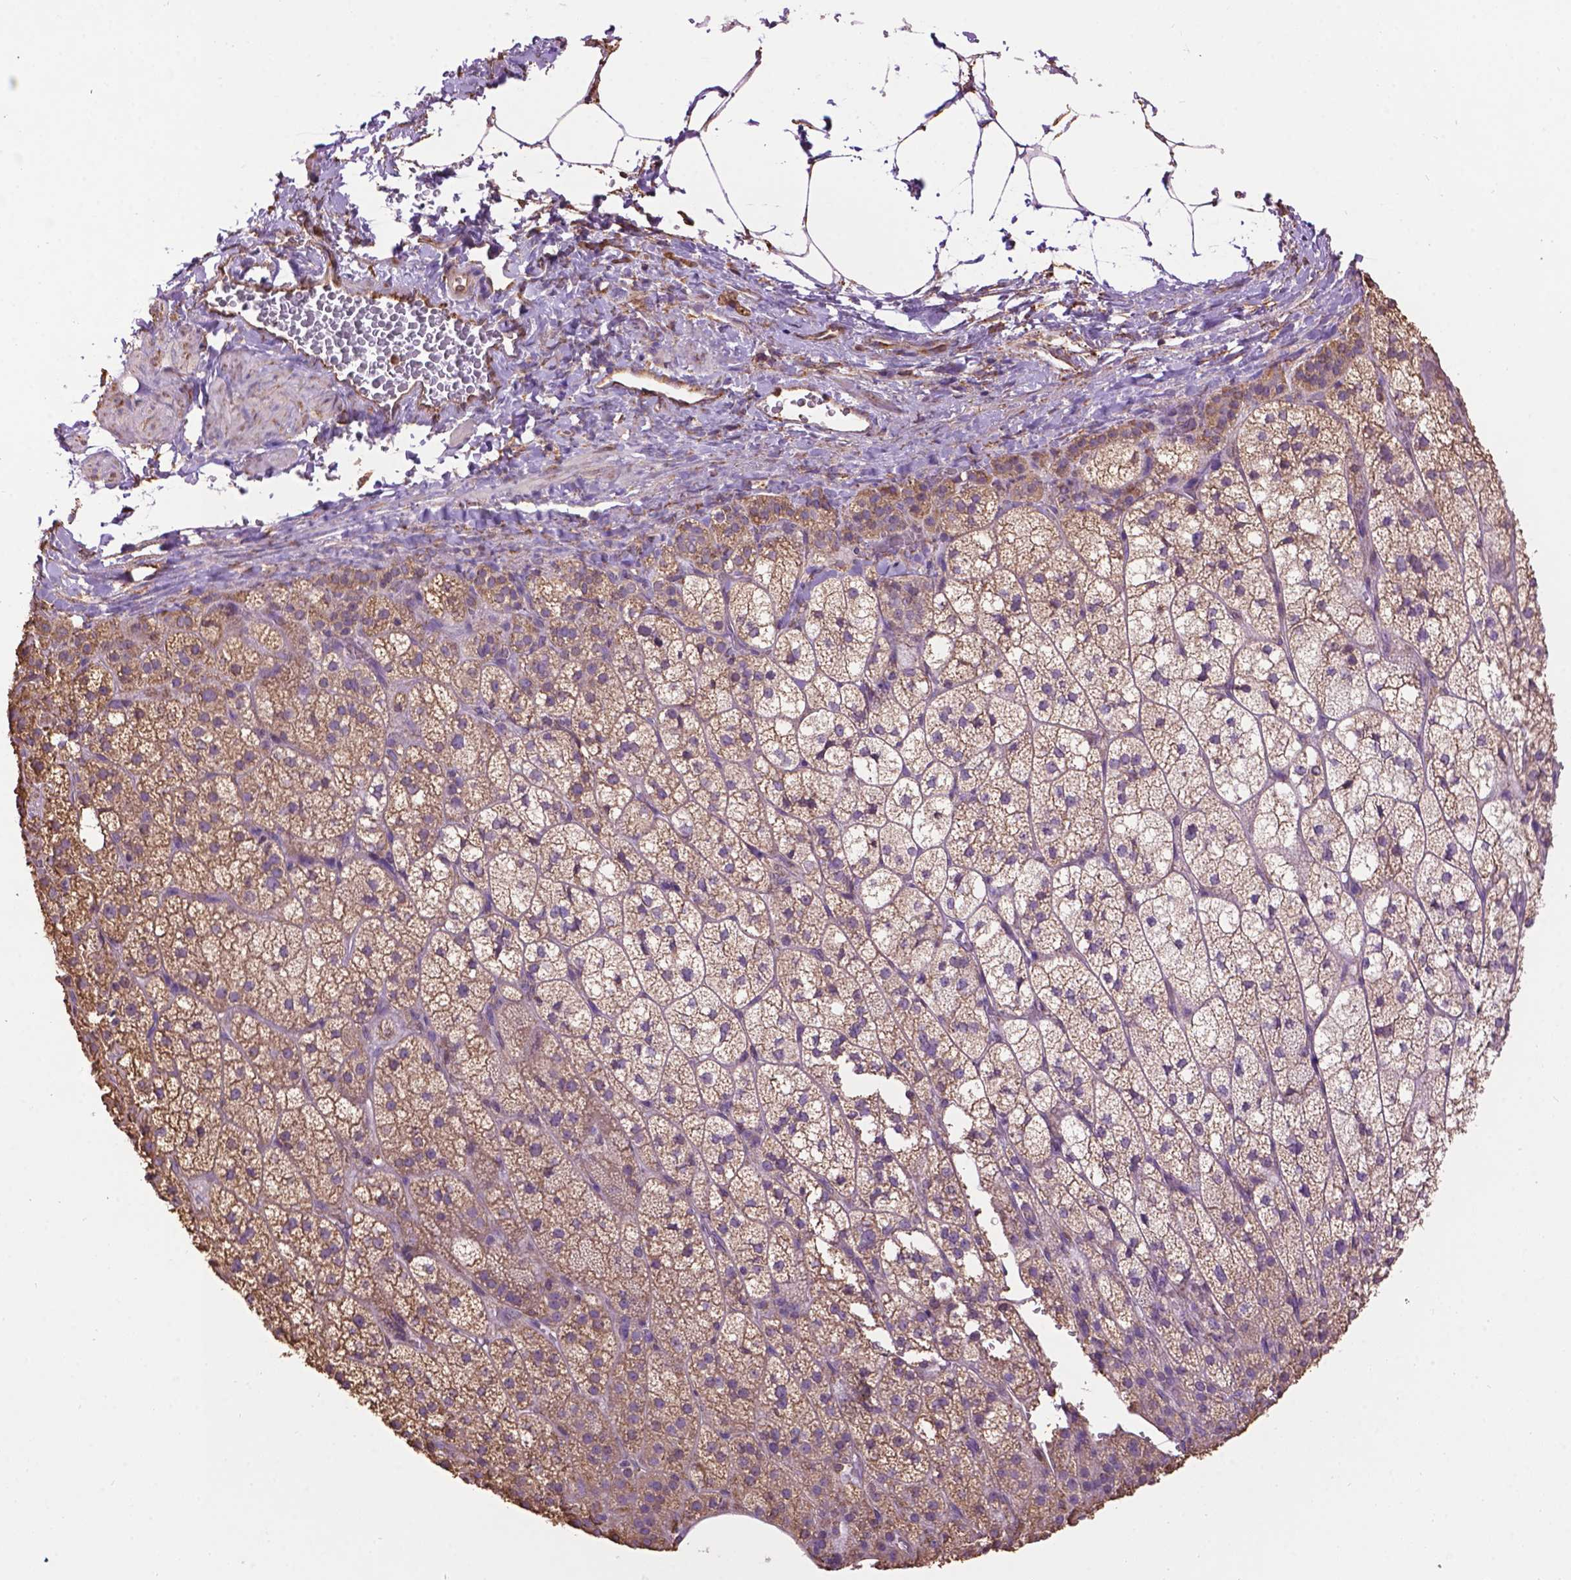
{"staining": {"intensity": "moderate", "quantity": ">75%", "location": "cytoplasmic/membranous"}, "tissue": "adrenal gland", "cell_type": "Glandular cells", "image_type": "normal", "snomed": [{"axis": "morphology", "description": "Normal tissue, NOS"}, {"axis": "topography", "description": "Adrenal gland"}], "caption": "This is an image of IHC staining of unremarkable adrenal gland, which shows moderate expression in the cytoplasmic/membranous of glandular cells.", "gene": "PPP2R5E", "patient": {"sex": "female", "age": 60}}